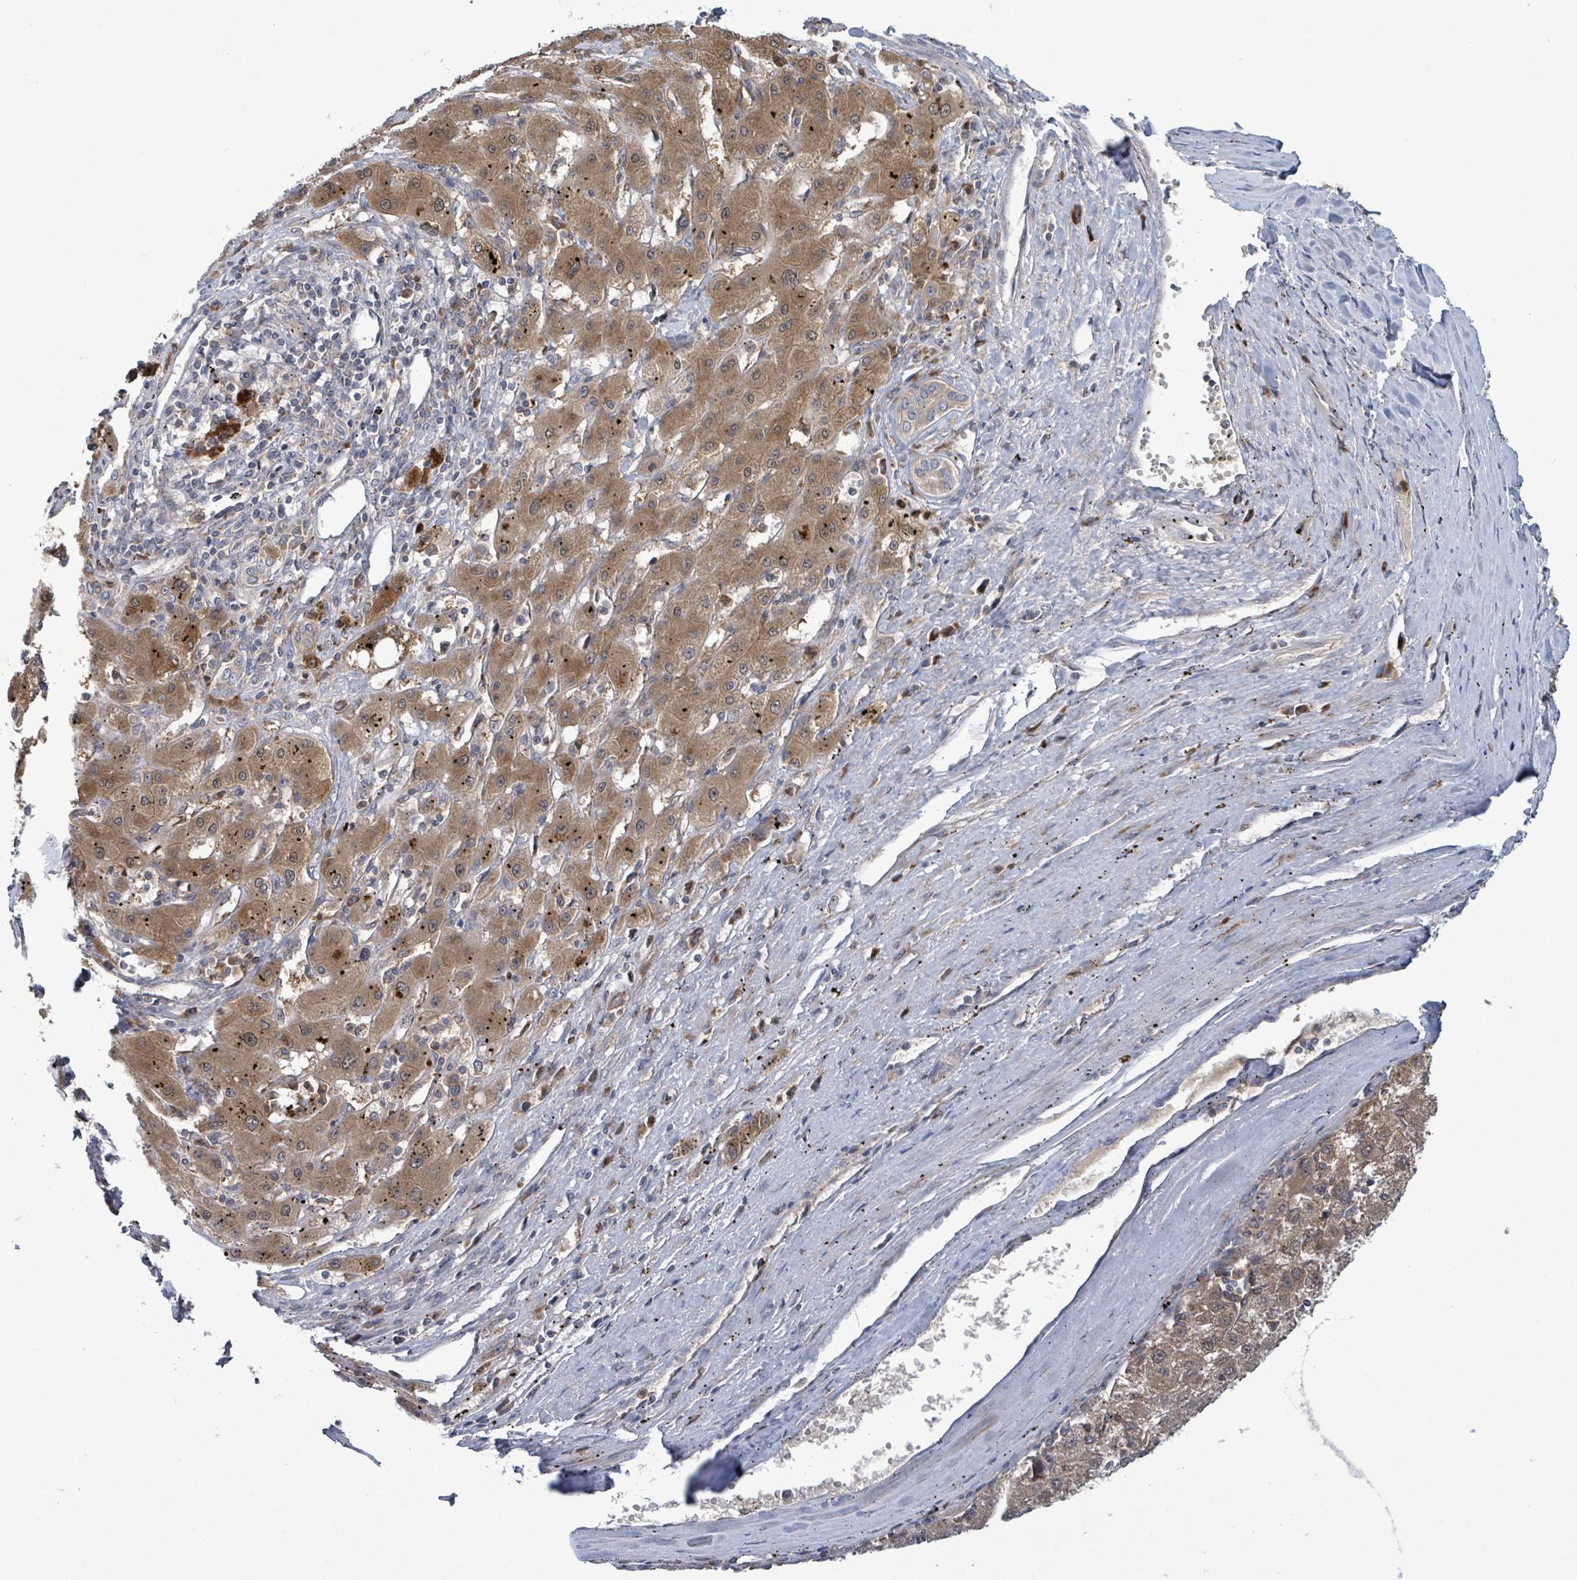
{"staining": {"intensity": "moderate", "quantity": ">75%", "location": "cytoplasmic/membranous"}, "tissue": "liver cancer", "cell_type": "Tumor cells", "image_type": "cancer", "snomed": [{"axis": "morphology", "description": "Carcinoma, Hepatocellular, NOS"}, {"axis": "topography", "description": "Liver"}], "caption": "There is medium levels of moderate cytoplasmic/membranous staining in tumor cells of liver hepatocellular carcinoma, as demonstrated by immunohistochemical staining (brown color).", "gene": "SERPINE3", "patient": {"sex": "male", "age": 72}}